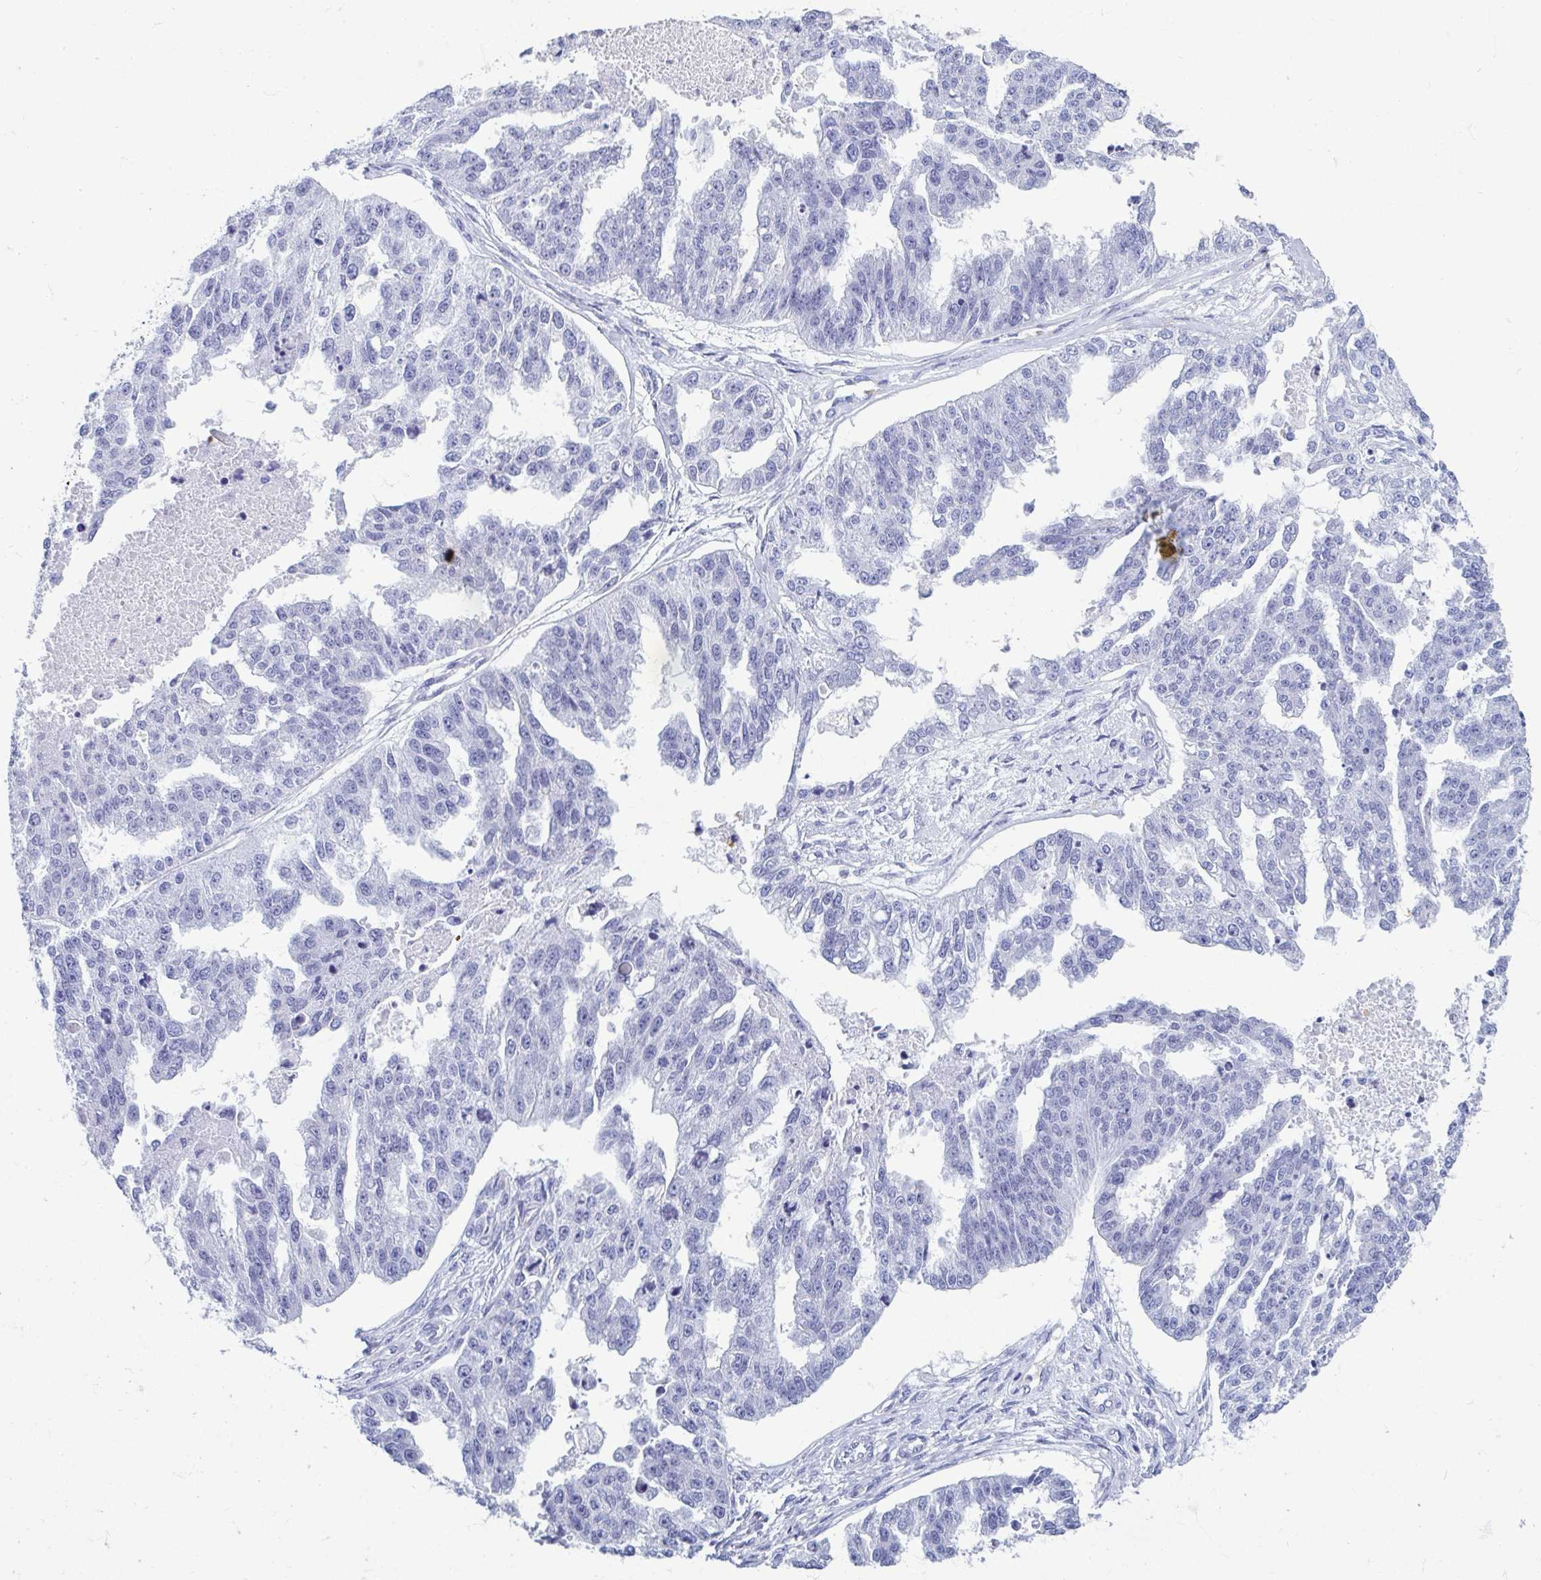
{"staining": {"intensity": "negative", "quantity": "none", "location": "none"}, "tissue": "ovarian cancer", "cell_type": "Tumor cells", "image_type": "cancer", "snomed": [{"axis": "morphology", "description": "Cystadenocarcinoma, serous, NOS"}, {"axis": "topography", "description": "Ovary"}], "caption": "A high-resolution micrograph shows immunohistochemistry staining of ovarian cancer (serous cystadenocarcinoma), which displays no significant expression in tumor cells.", "gene": "MORC4", "patient": {"sex": "female", "age": 58}}